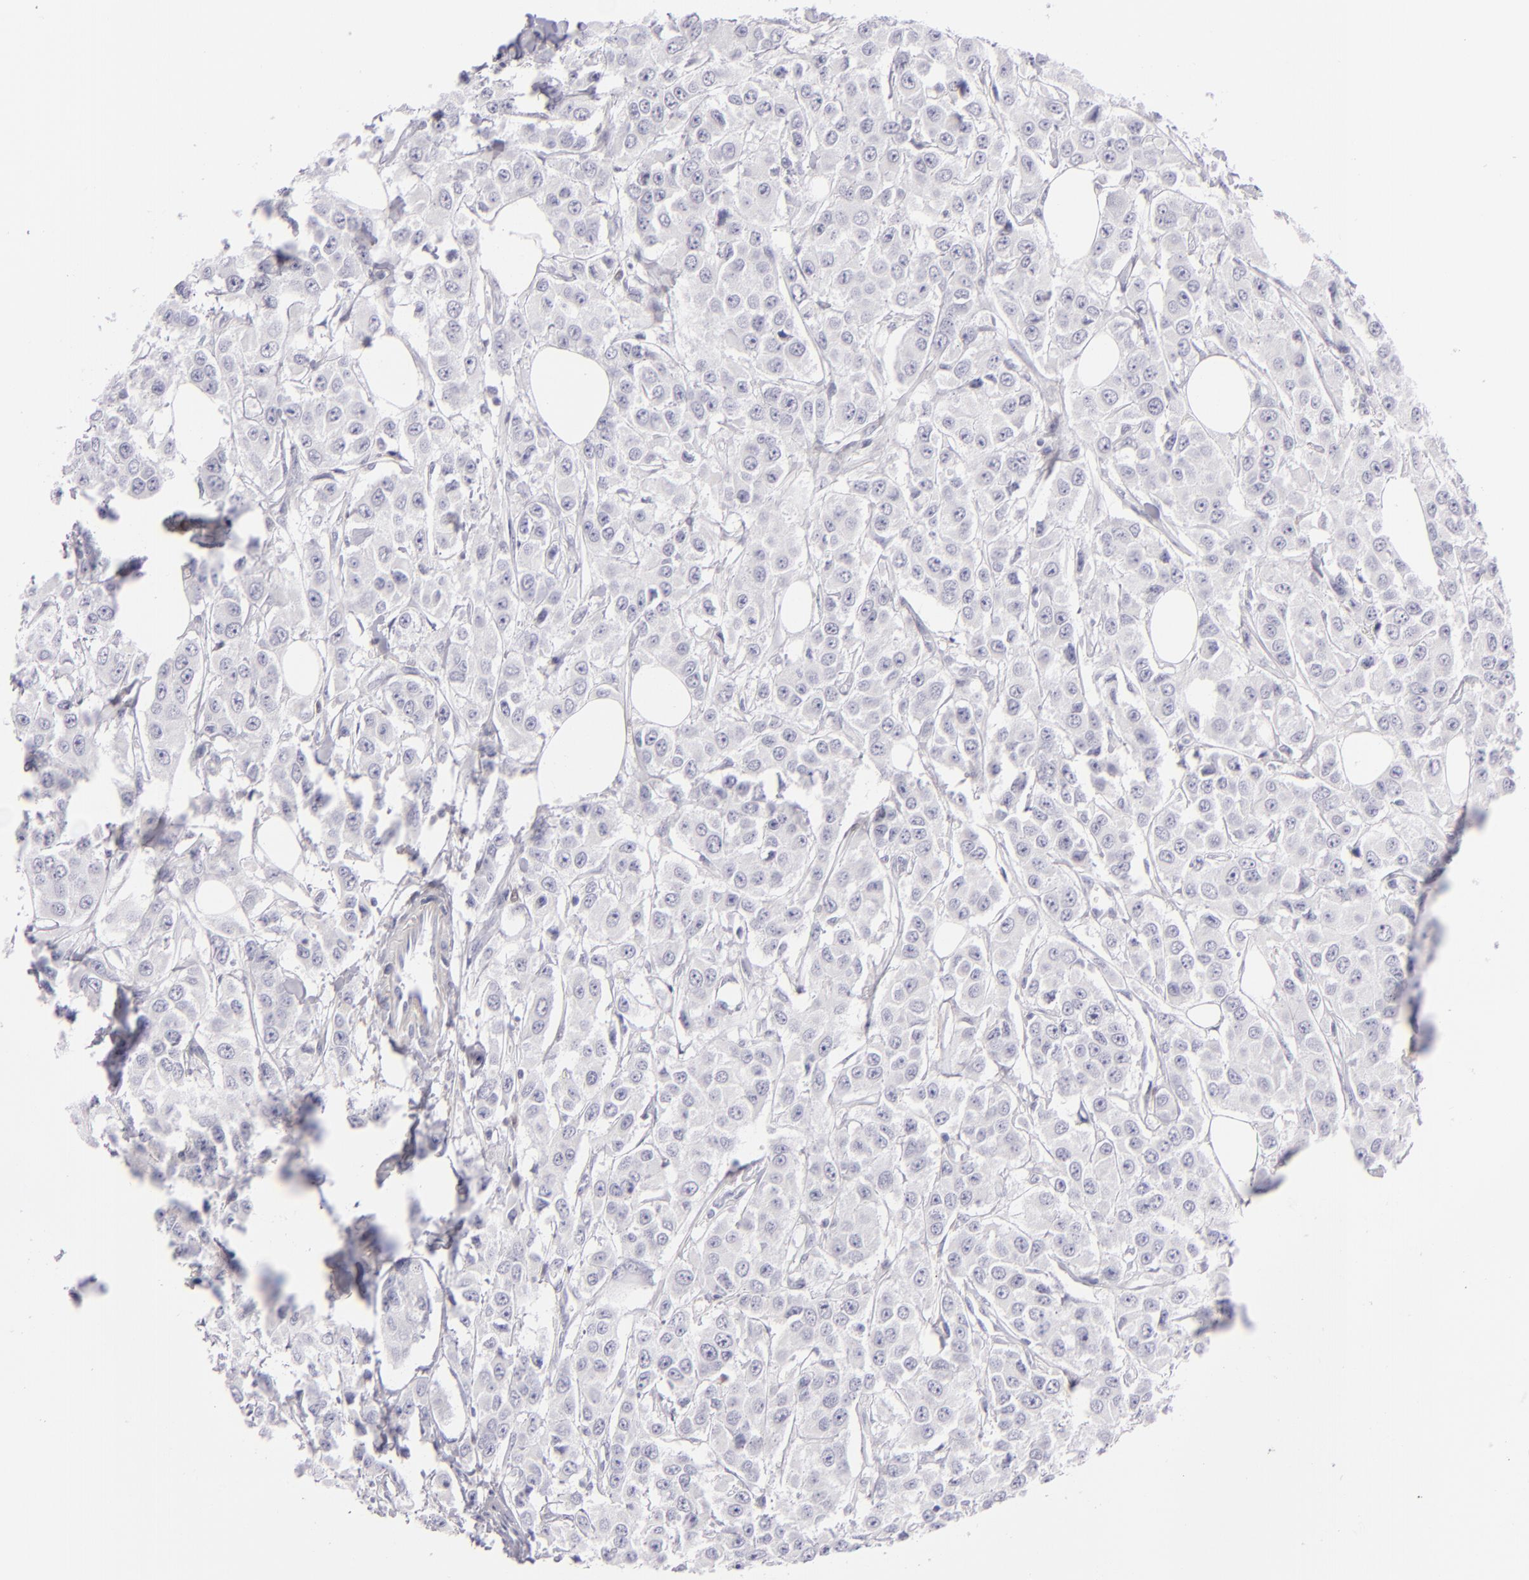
{"staining": {"intensity": "negative", "quantity": "none", "location": "none"}, "tissue": "breast cancer", "cell_type": "Tumor cells", "image_type": "cancer", "snomed": [{"axis": "morphology", "description": "Duct carcinoma"}, {"axis": "topography", "description": "Breast"}], "caption": "High power microscopy micrograph of an IHC photomicrograph of infiltrating ductal carcinoma (breast), revealing no significant staining in tumor cells.", "gene": "F13A1", "patient": {"sex": "female", "age": 58}}